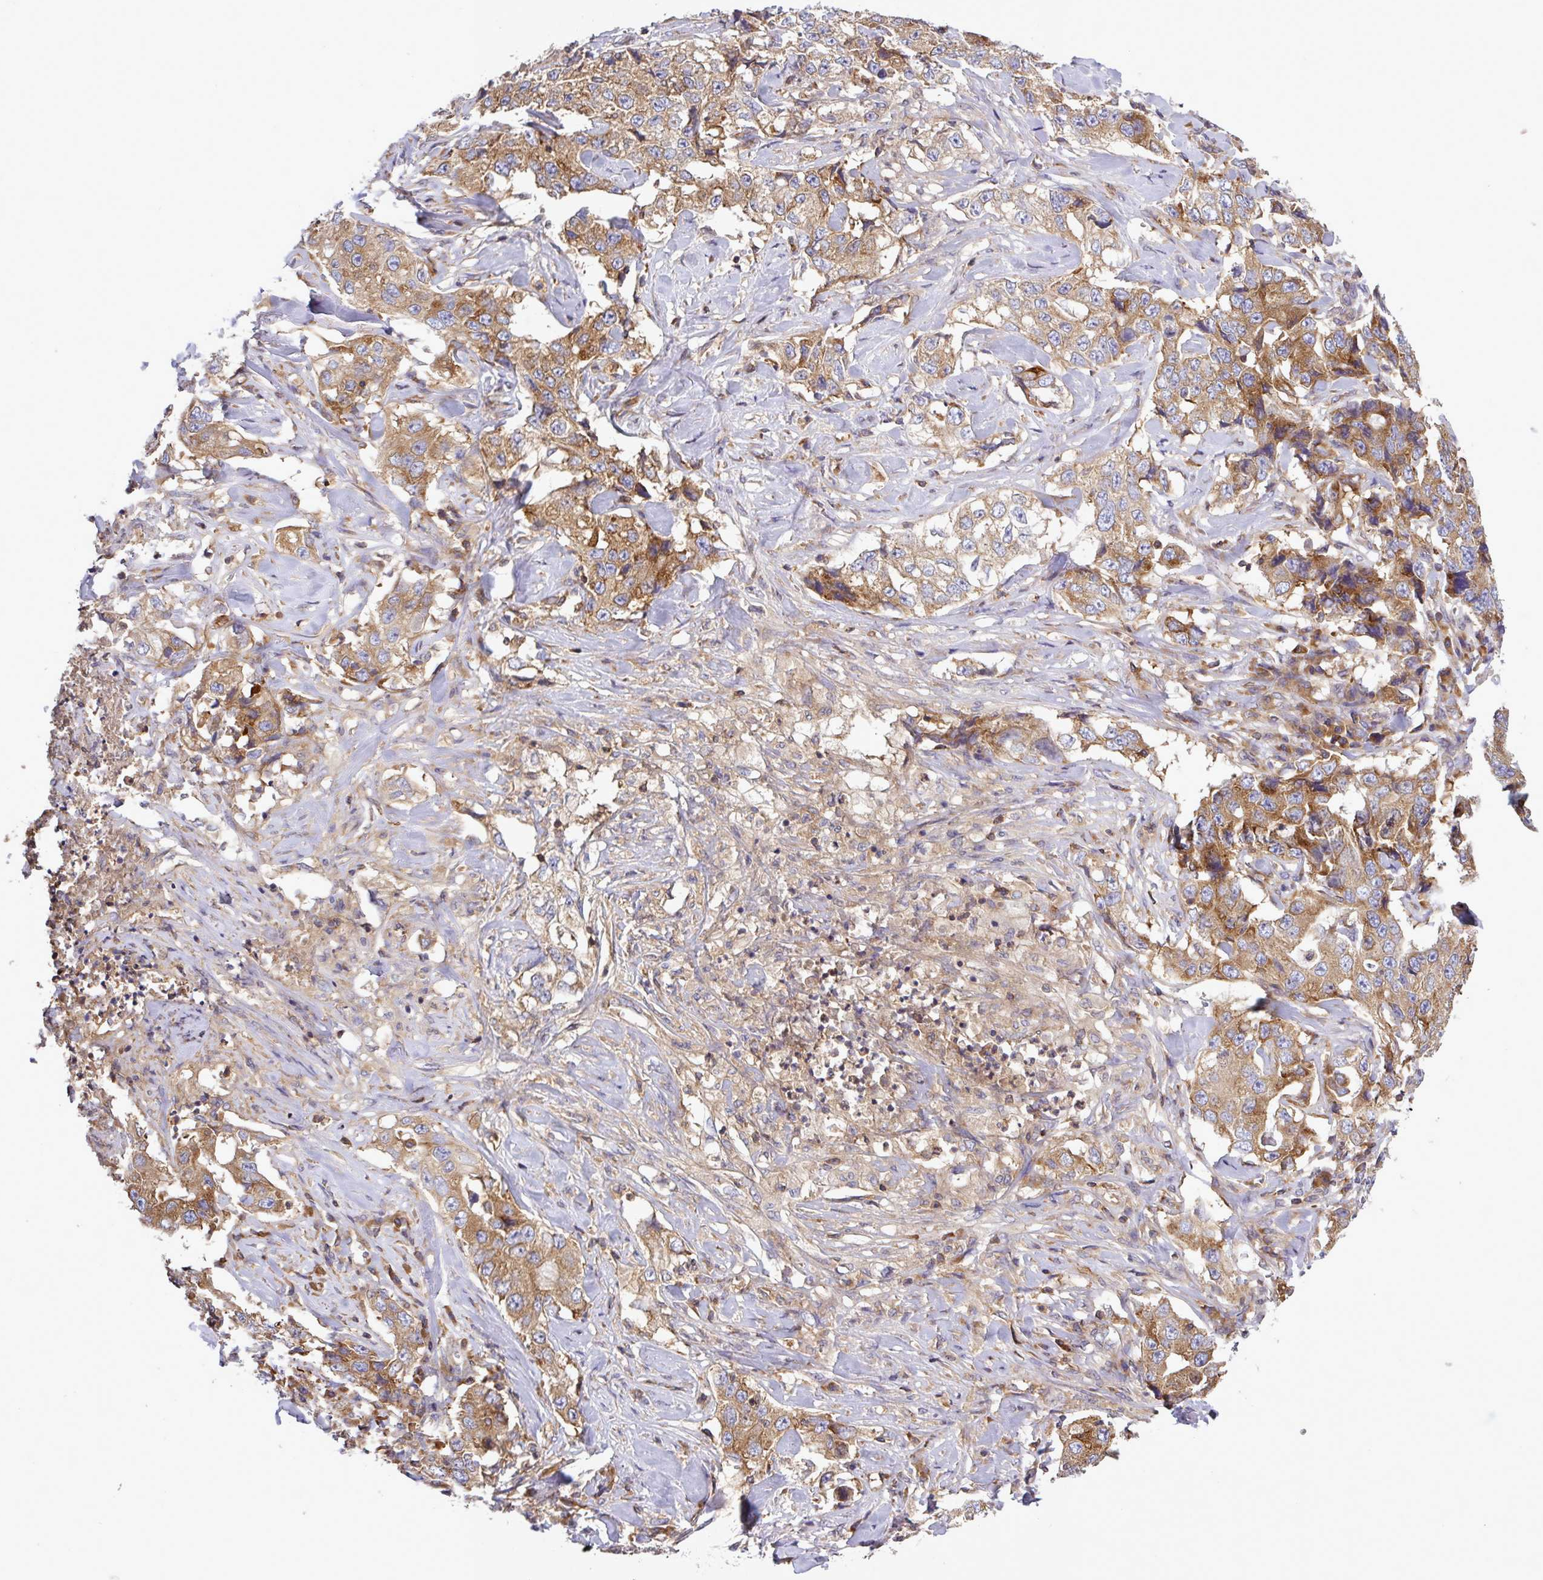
{"staining": {"intensity": "moderate", "quantity": ">75%", "location": "cytoplasmic/membranous"}, "tissue": "lung cancer", "cell_type": "Tumor cells", "image_type": "cancer", "snomed": [{"axis": "morphology", "description": "Adenocarcinoma, NOS"}, {"axis": "topography", "description": "Lung"}], "caption": "A high-resolution histopathology image shows immunohistochemistry (IHC) staining of lung cancer (adenocarcinoma), which exhibits moderate cytoplasmic/membranous staining in approximately >75% of tumor cells.", "gene": "LRRC74B", "patient": {"sex": "female", "age": 51}}